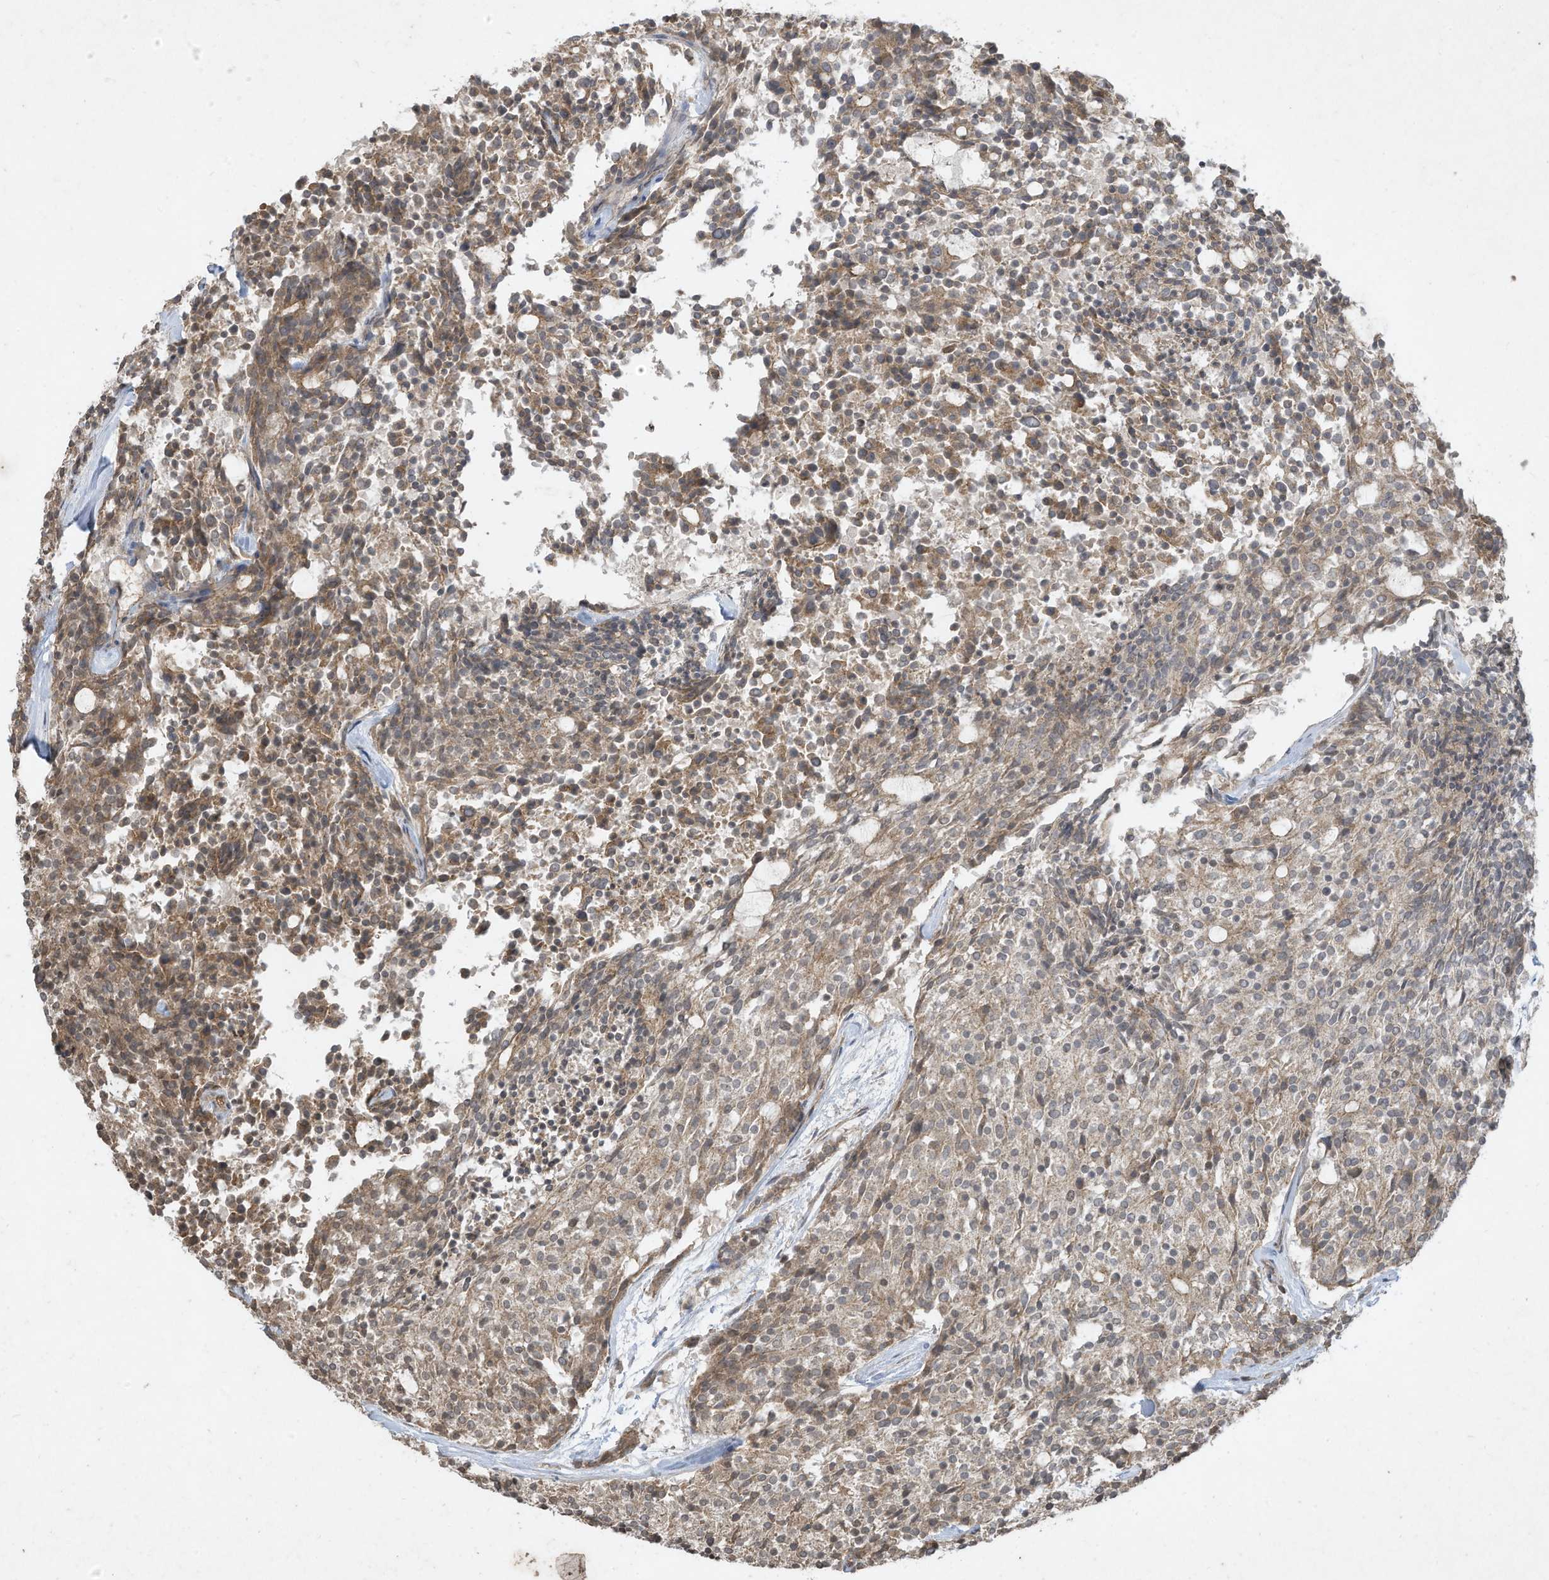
{"staining": {"intensity": "moderate", "quantity": ">75%", "location": "cytoplasmic/membranous"}, "tissue": "carcinoid", "cell_type": "Tumor cells", "image_type": "cancer", "snomed": [{"axis": "morphology", "description": "Carcinoid, malignant, NOS"}, {"axis": "topography", "description": "Pancreas"}], "caption": "A high-resolution photomicrograph shows immunohistochemistry (IHC) staining of carcinoid, which demonstrates moderate cytoplasmic/membranous staining in about >75% of tumor cells.", "gene": "MATN2", "patient": {"sex": "female", "age": 54}}